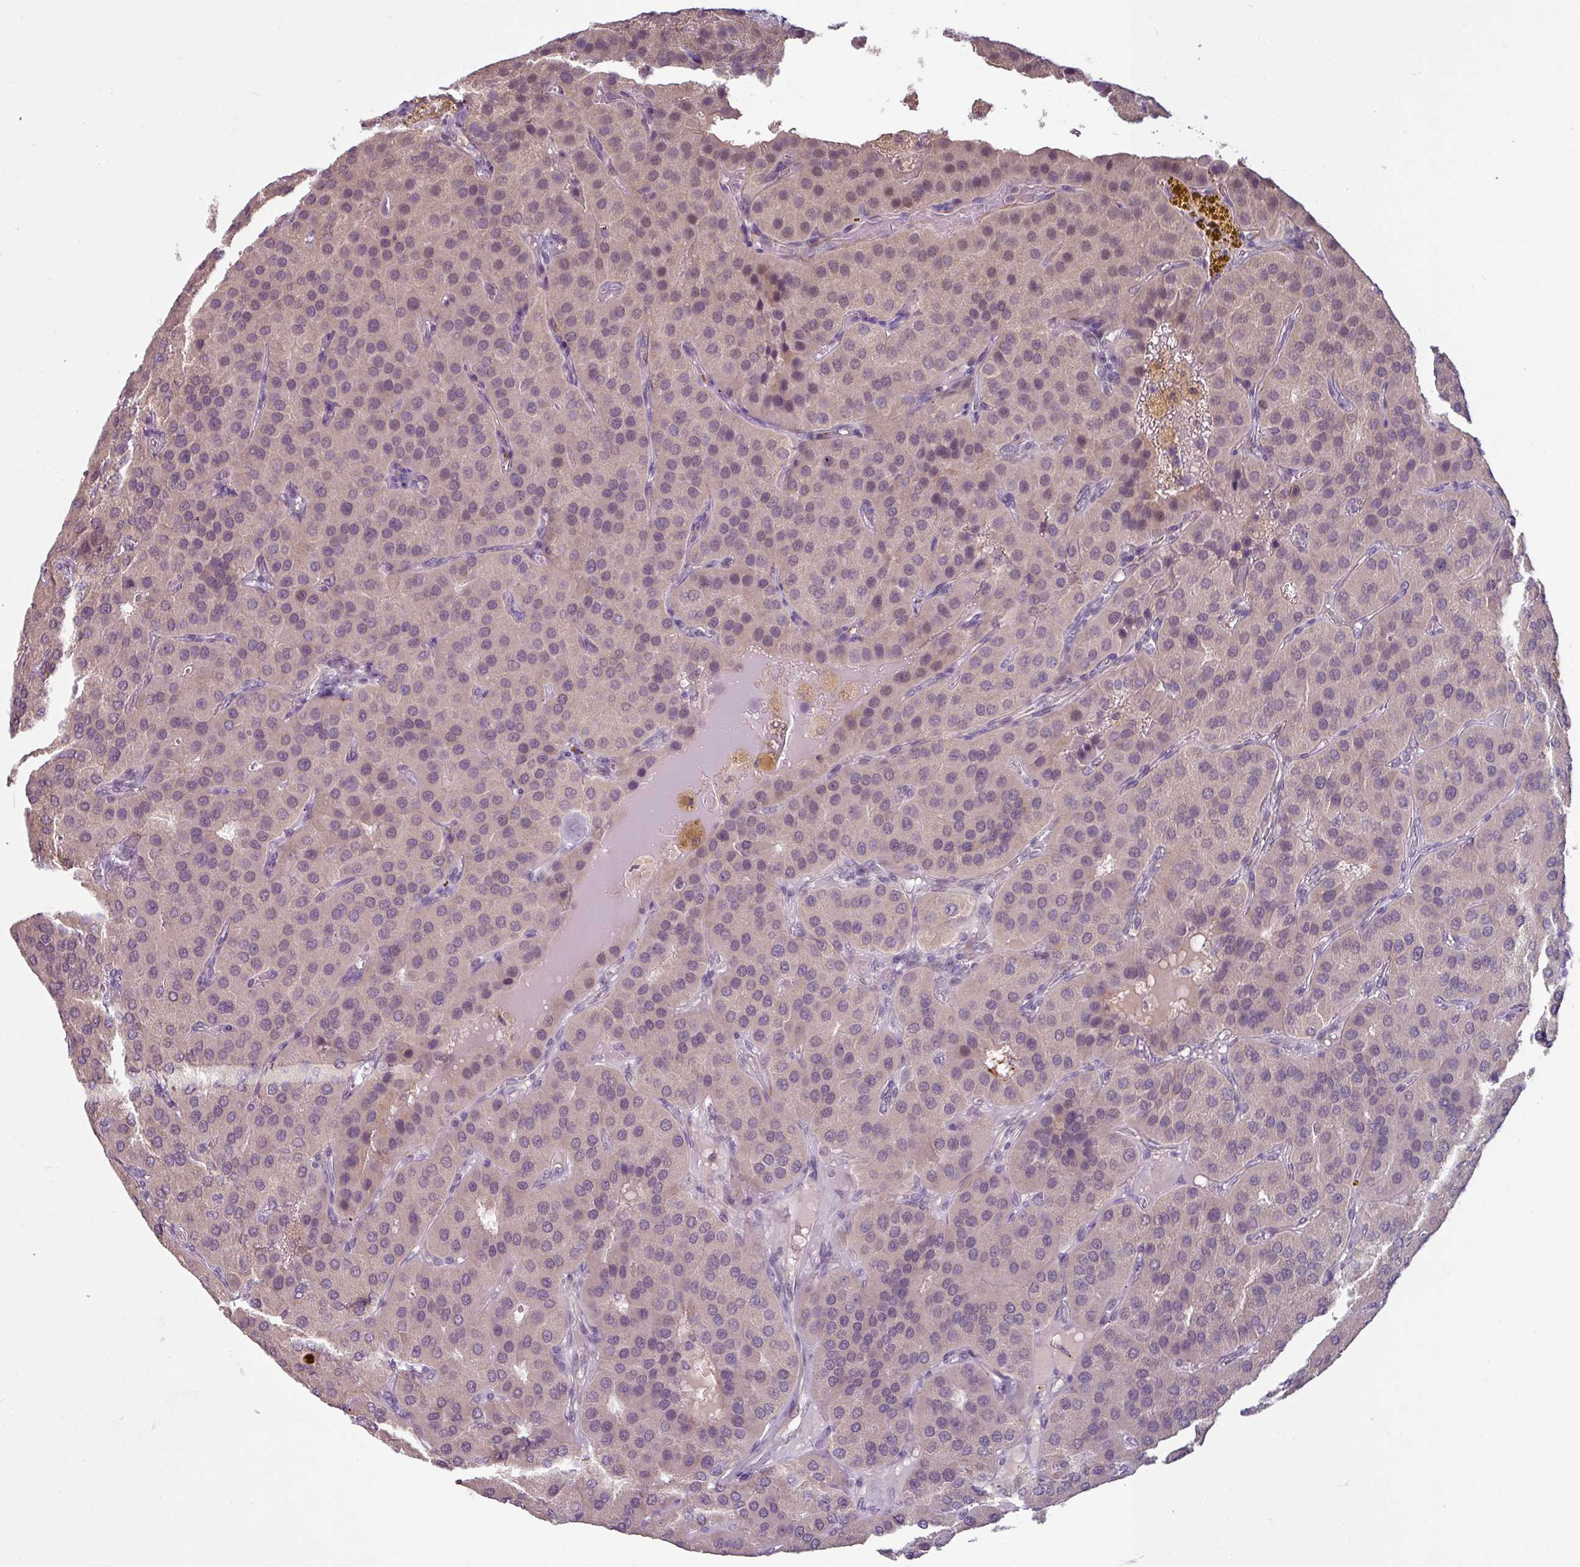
{"staining": {"intensity": "weak", "quantity": "<25%", "location": "nuclear"}, "tissue": "parathyroid gland", "cell_type": "Glandular cells", "image_type": "normal", "snomed": [{"axis": "morphology", "description": "Normal tissue, NOS"}, {"axis": "morphology", "description": "Adenoma, NOS"}, {"axis": "topography", "description": "Parathyroid gland"}], "caption": "Immunohistochemistry (IHC) of normal parathyroid gland displays no positivity in glandular cells.", "gene": "UVSSA", "patient": {"sex": "female", "age": 86}}